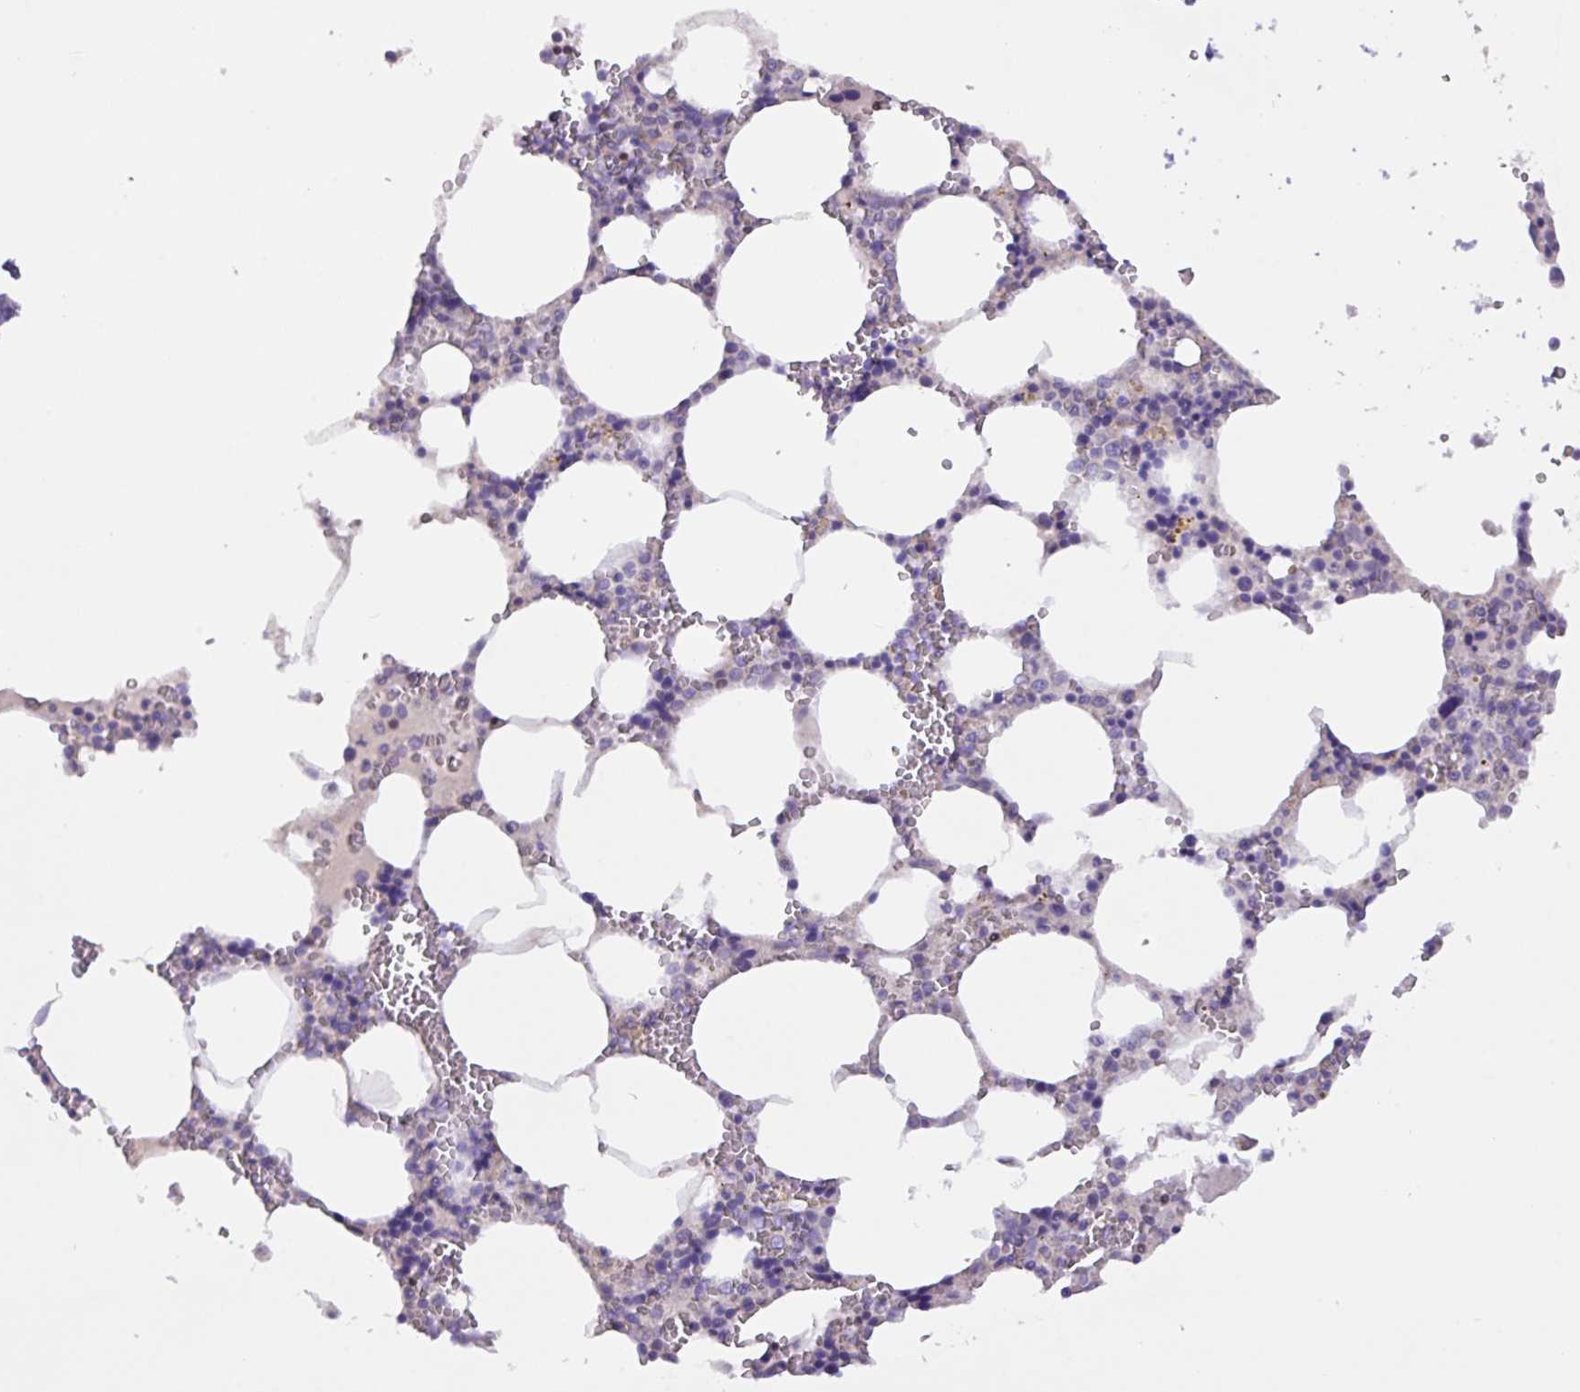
{"staining": {"intensity": "negative", "quantity": "none", "location": "none"}, "tissue": "bone marrow", "cell_type": "Hematopoietic cells", "image_type": "normal", "snomed": [{"axis": "morphology", "description": "Normal tissue, NOS"}, {"axis": "topography", "description": "Bone marrow"}], "caption": "The image exhibits no significant staining in hematopoietic cells of bone marrow. Nuclei are stained in blue.", "gene": "PAX8", "patient": {"sex": "male", "age": 64}}